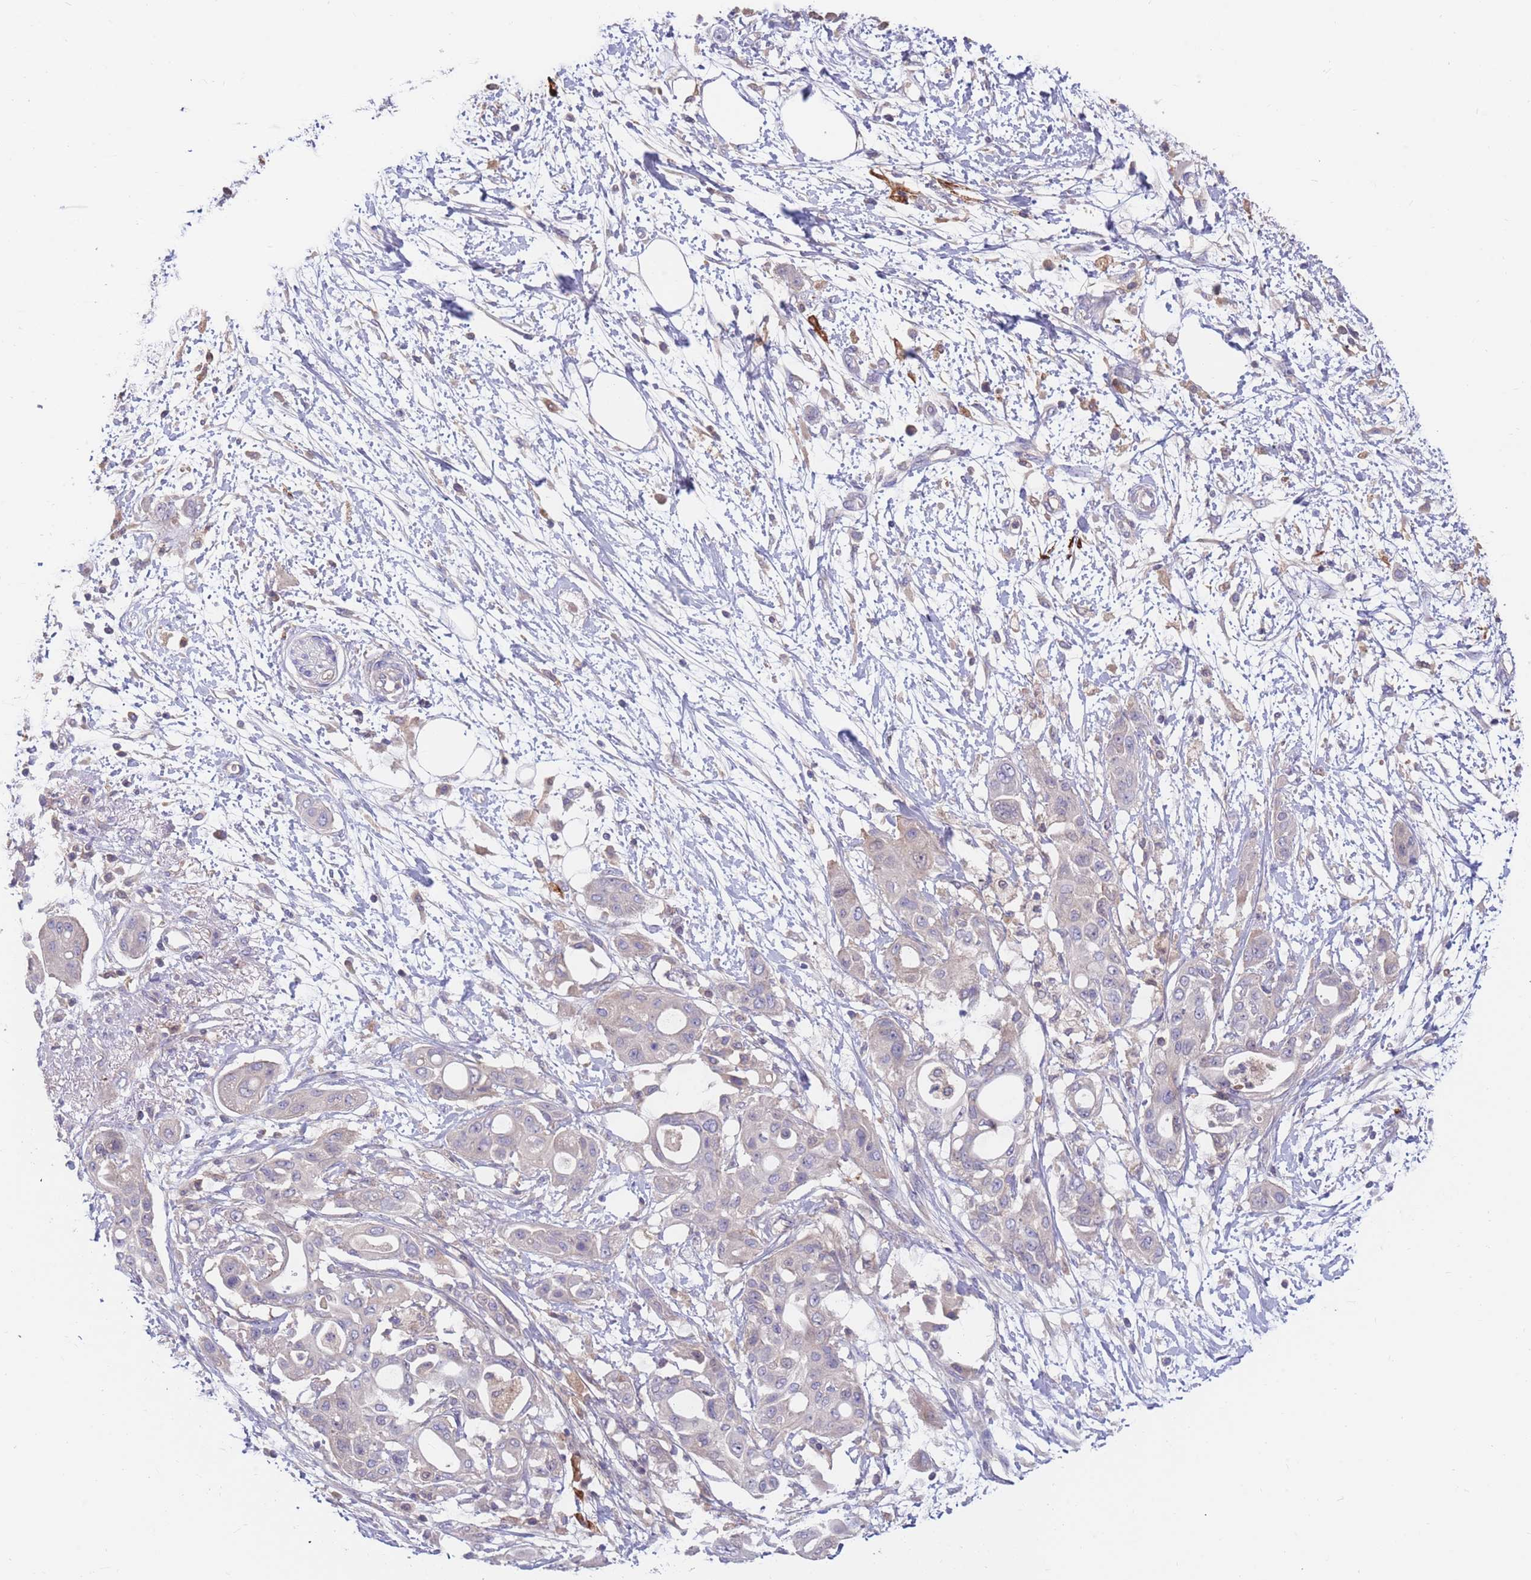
{"staining": {"intensity": "negative", "quantity": "none", "location": "none"}, "tissue": "pancreatic cancer", "cell_type": "Tumor cells", "image_type": "cancer", "snomed": [{"axis": "morphology", "description": "Adenocarcinoma, NOS"}, {"axis": "topography", "description": "Pancreas"}], "caption": "IHC of human pancreatic adenocarcinoma shows no positivity in tumor cells.", "gene": "BORCS5", "patient": {"sex": "male", "age": 68}}